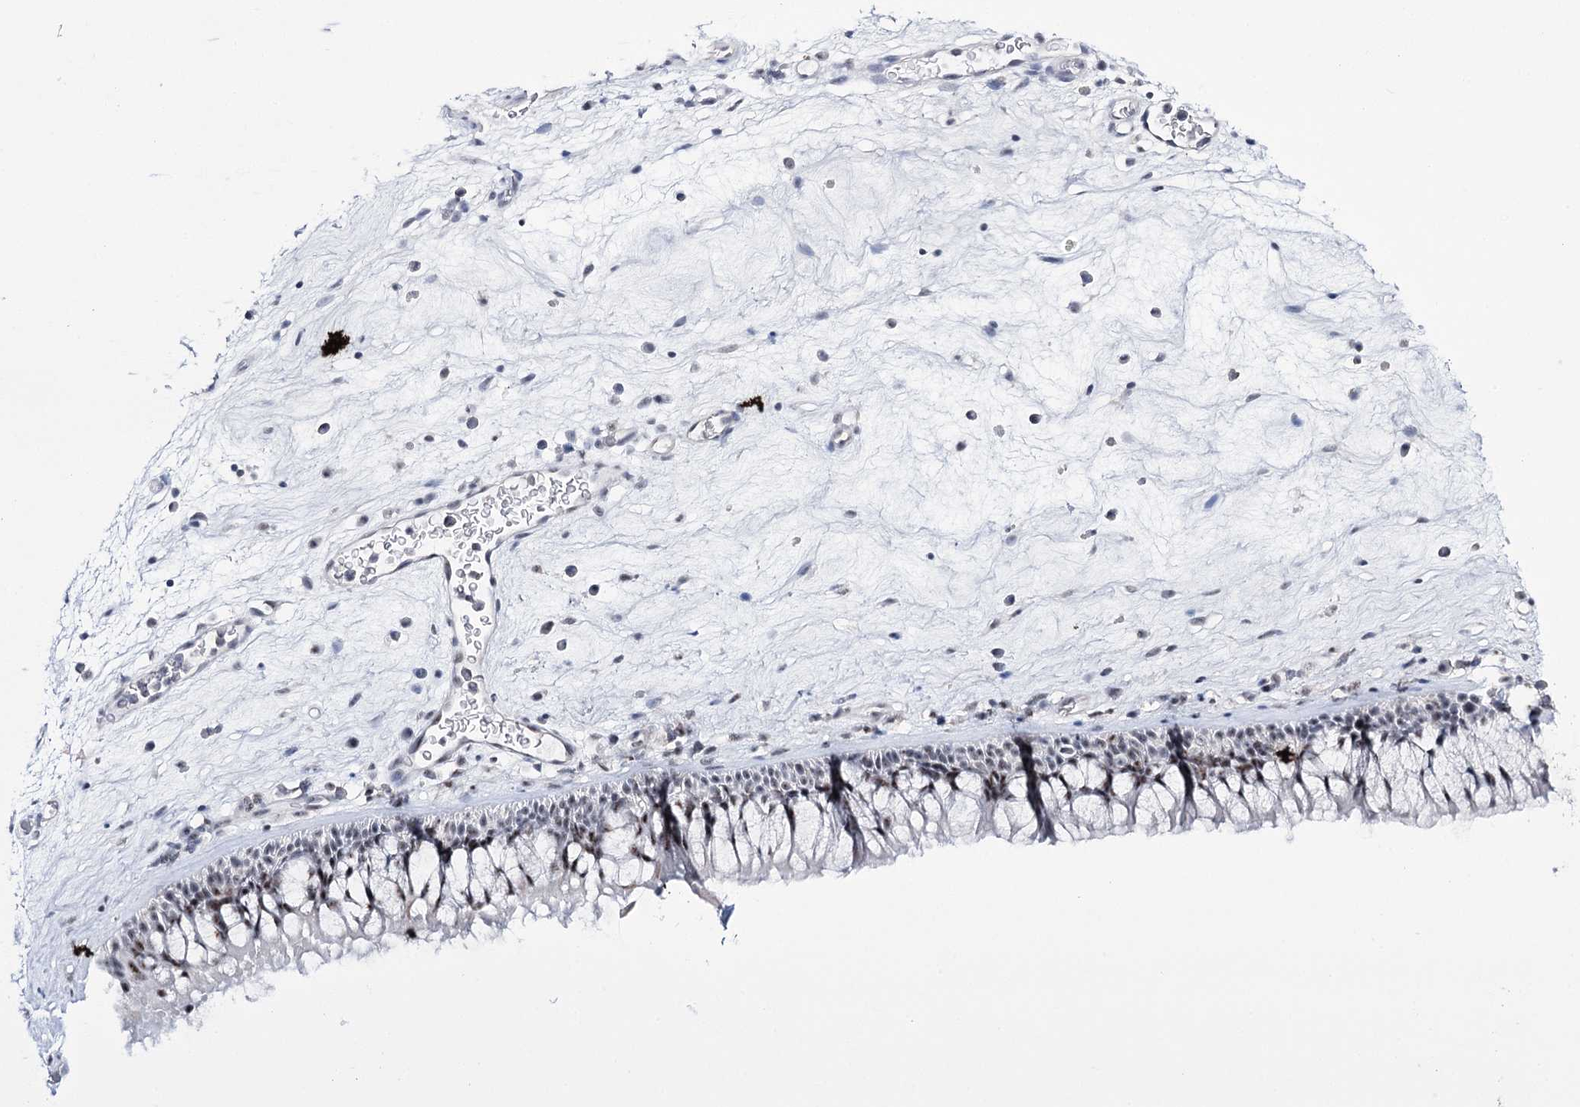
{"staining": {"intensity": "weak", "quantity": "<25%", "location": "nuclear"}, "tissue": "nasopharynx", "cell_type": "Respiratory epithelial cells", "image_type": "normal", "snomed": [{"axis": "morphology", "description": "Normal tissue, NOS"}, {"axis": "morphology", "description": "Inflammation, NOS"}, {"axis": "morphology", "description": "Malignant melanoma, Metastatic site"}, {"axis": "topography", "description": "Nasopharynx"}], "caption": "The micrograph displays no staining of respiratory epithelial cells in benign nasopharynx.", "gene": "PRPF40A", "patient": {"sex": "male", "age": 70}}